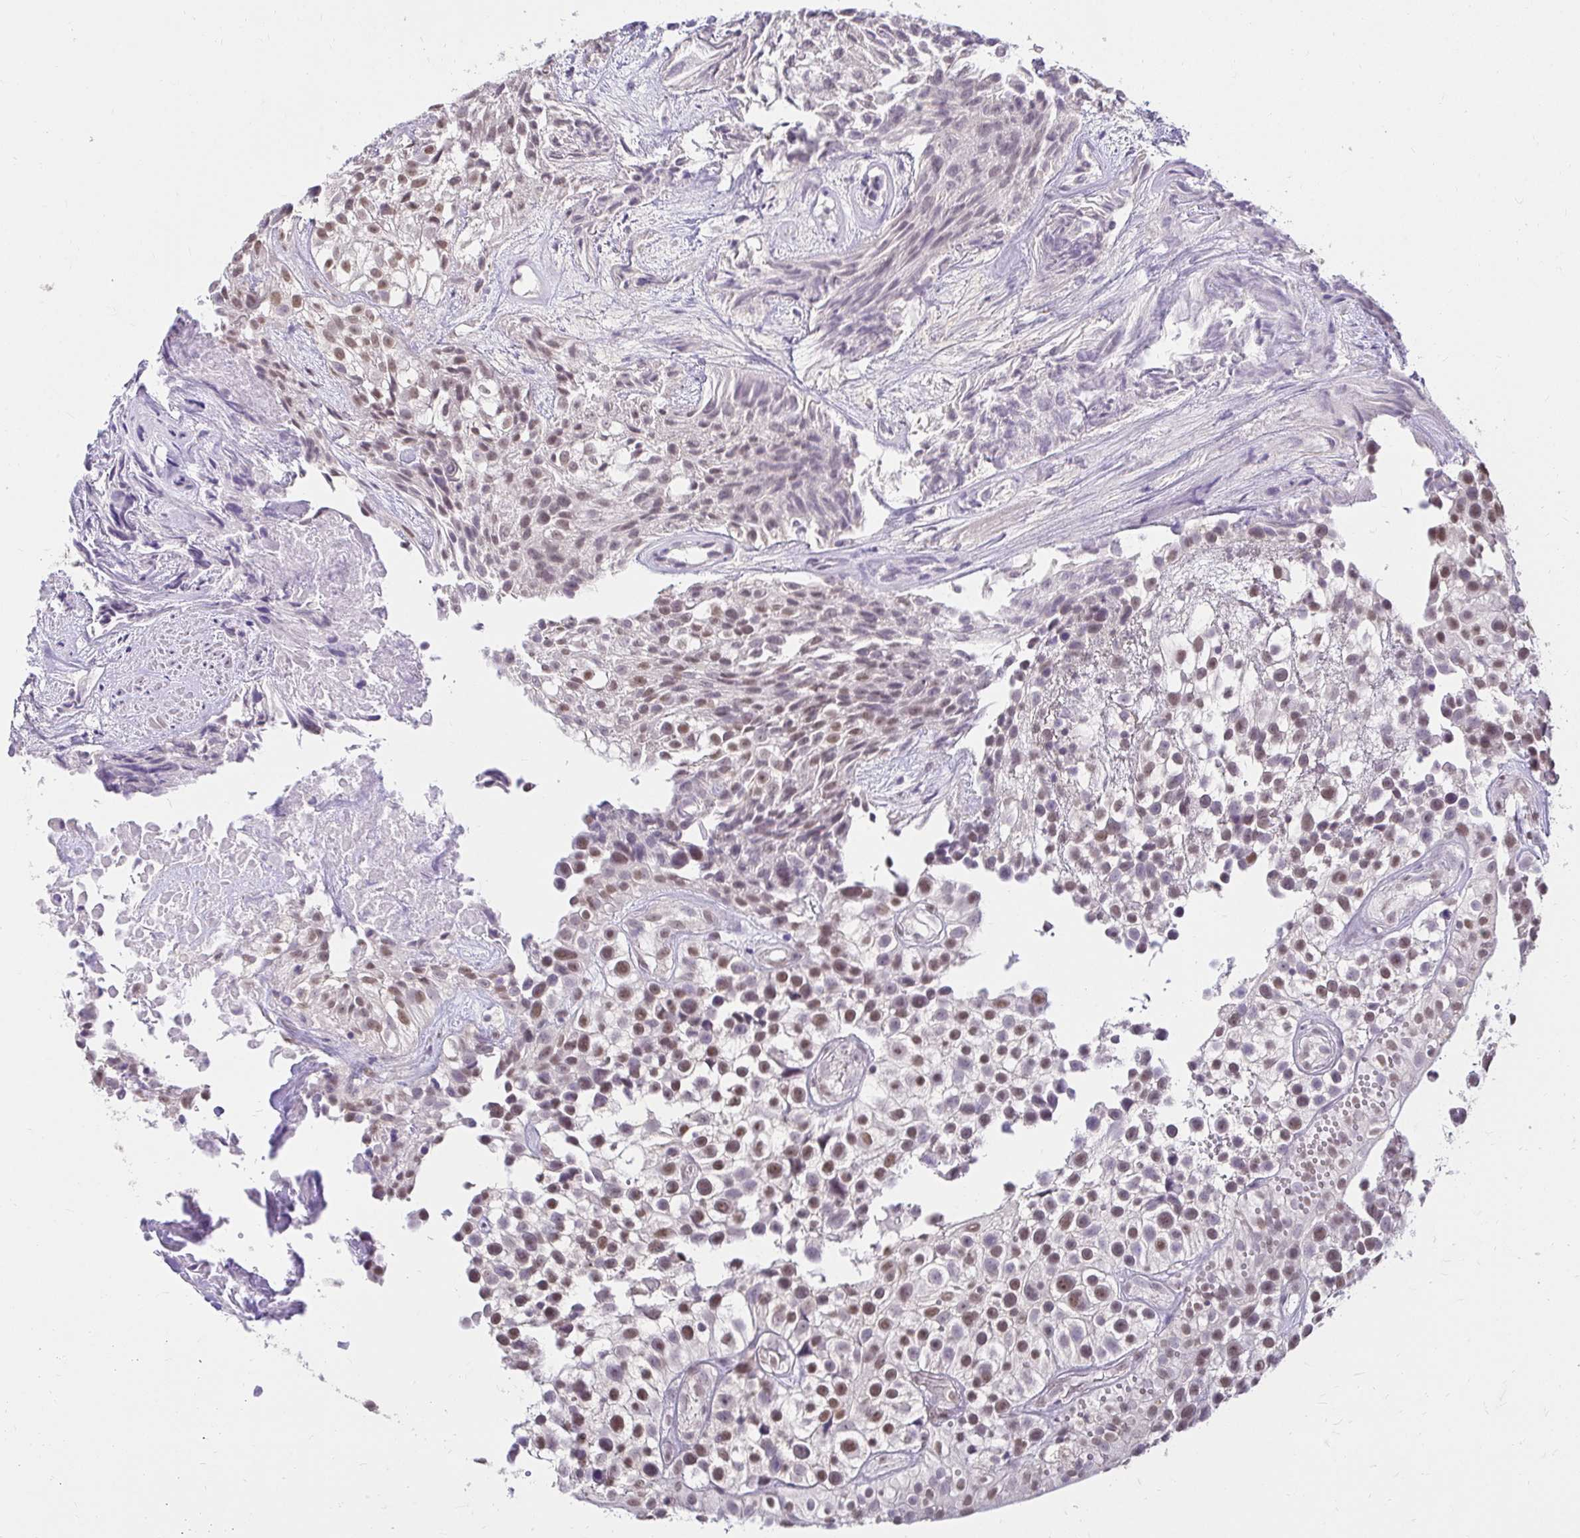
{"staining": {"intensity": "moderate", "quantity": ">75%", "location": "nuclear"}, "tissue": "urothelial cancer", "cell_type": "Tumor cells", "image_type": "cancer", "snomed": [{"axis": "morphology", "description": "Urothelial carcinoma, High grade"}, {"axis": "topography", "description": "Urinary bladder"}], "caption": "Human urothelial cancer stained with a brown dye exhibits moderate nuclear positive staining in approximately >75% of tumor cells.", "gene": "RIMS4", "patient": {"sex": "male", "age": 56}}